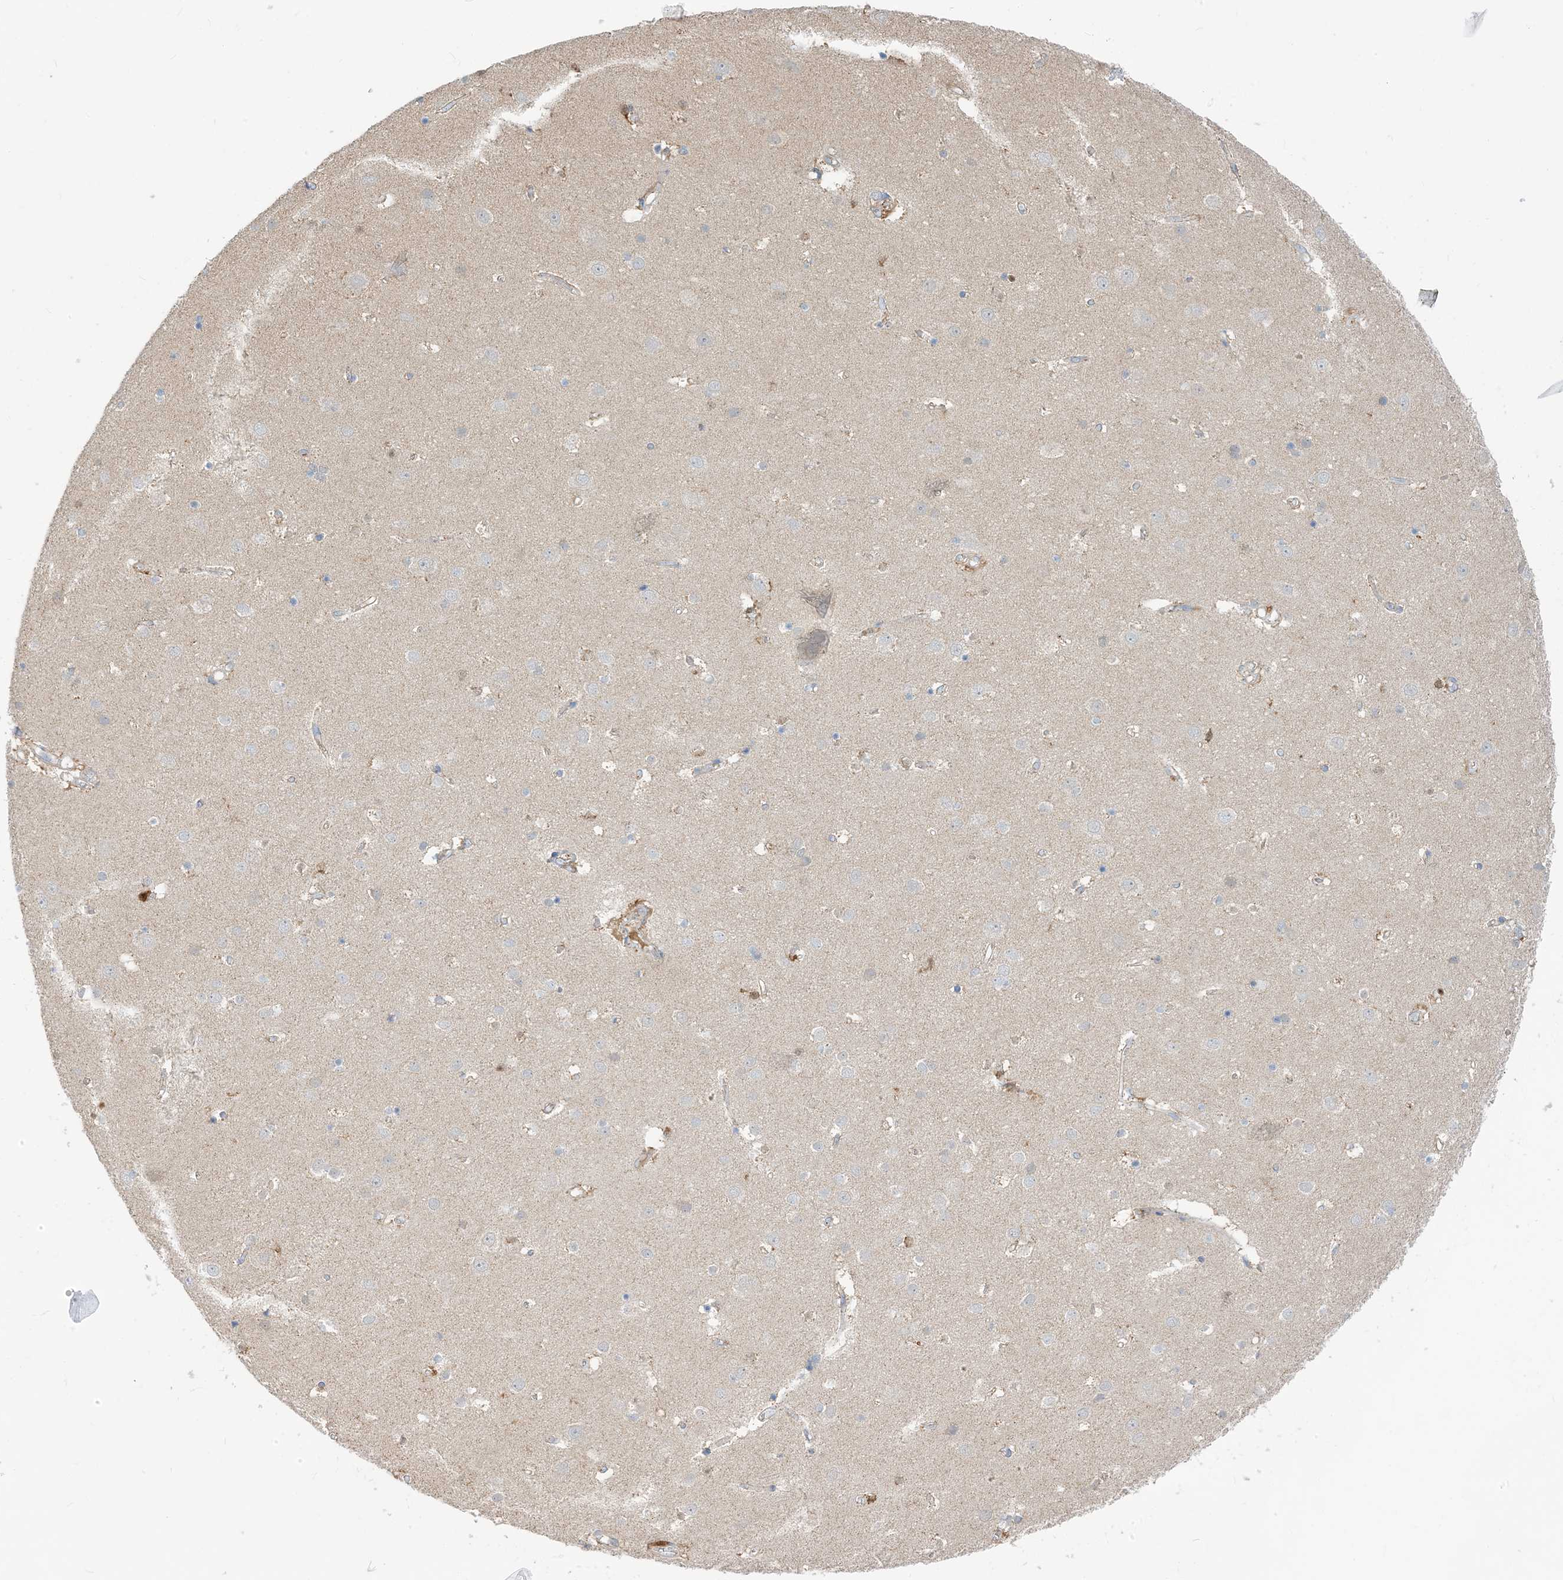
{"staining": {"intensity": "moderate", "quantity": ">75%", "location": "cytoplasmic/membranous"}, "tissue": "cerebral cortex", "cell_type": "Endothelial cells", "image_type": "normal", "snomed": [{"axis": "morphology", "description": "Normal tissue, NOS"}, {"axis": "topography", "description": "Cerebral cortex"}], "caption": "Cerebral cortex stained for a protein (brown) shows moderate cytoplasmic/membranous positive expression in approximately >75% of endothelial cells.", "gene": "NAGK", "patient": {"sex": "male", "age": 54}}